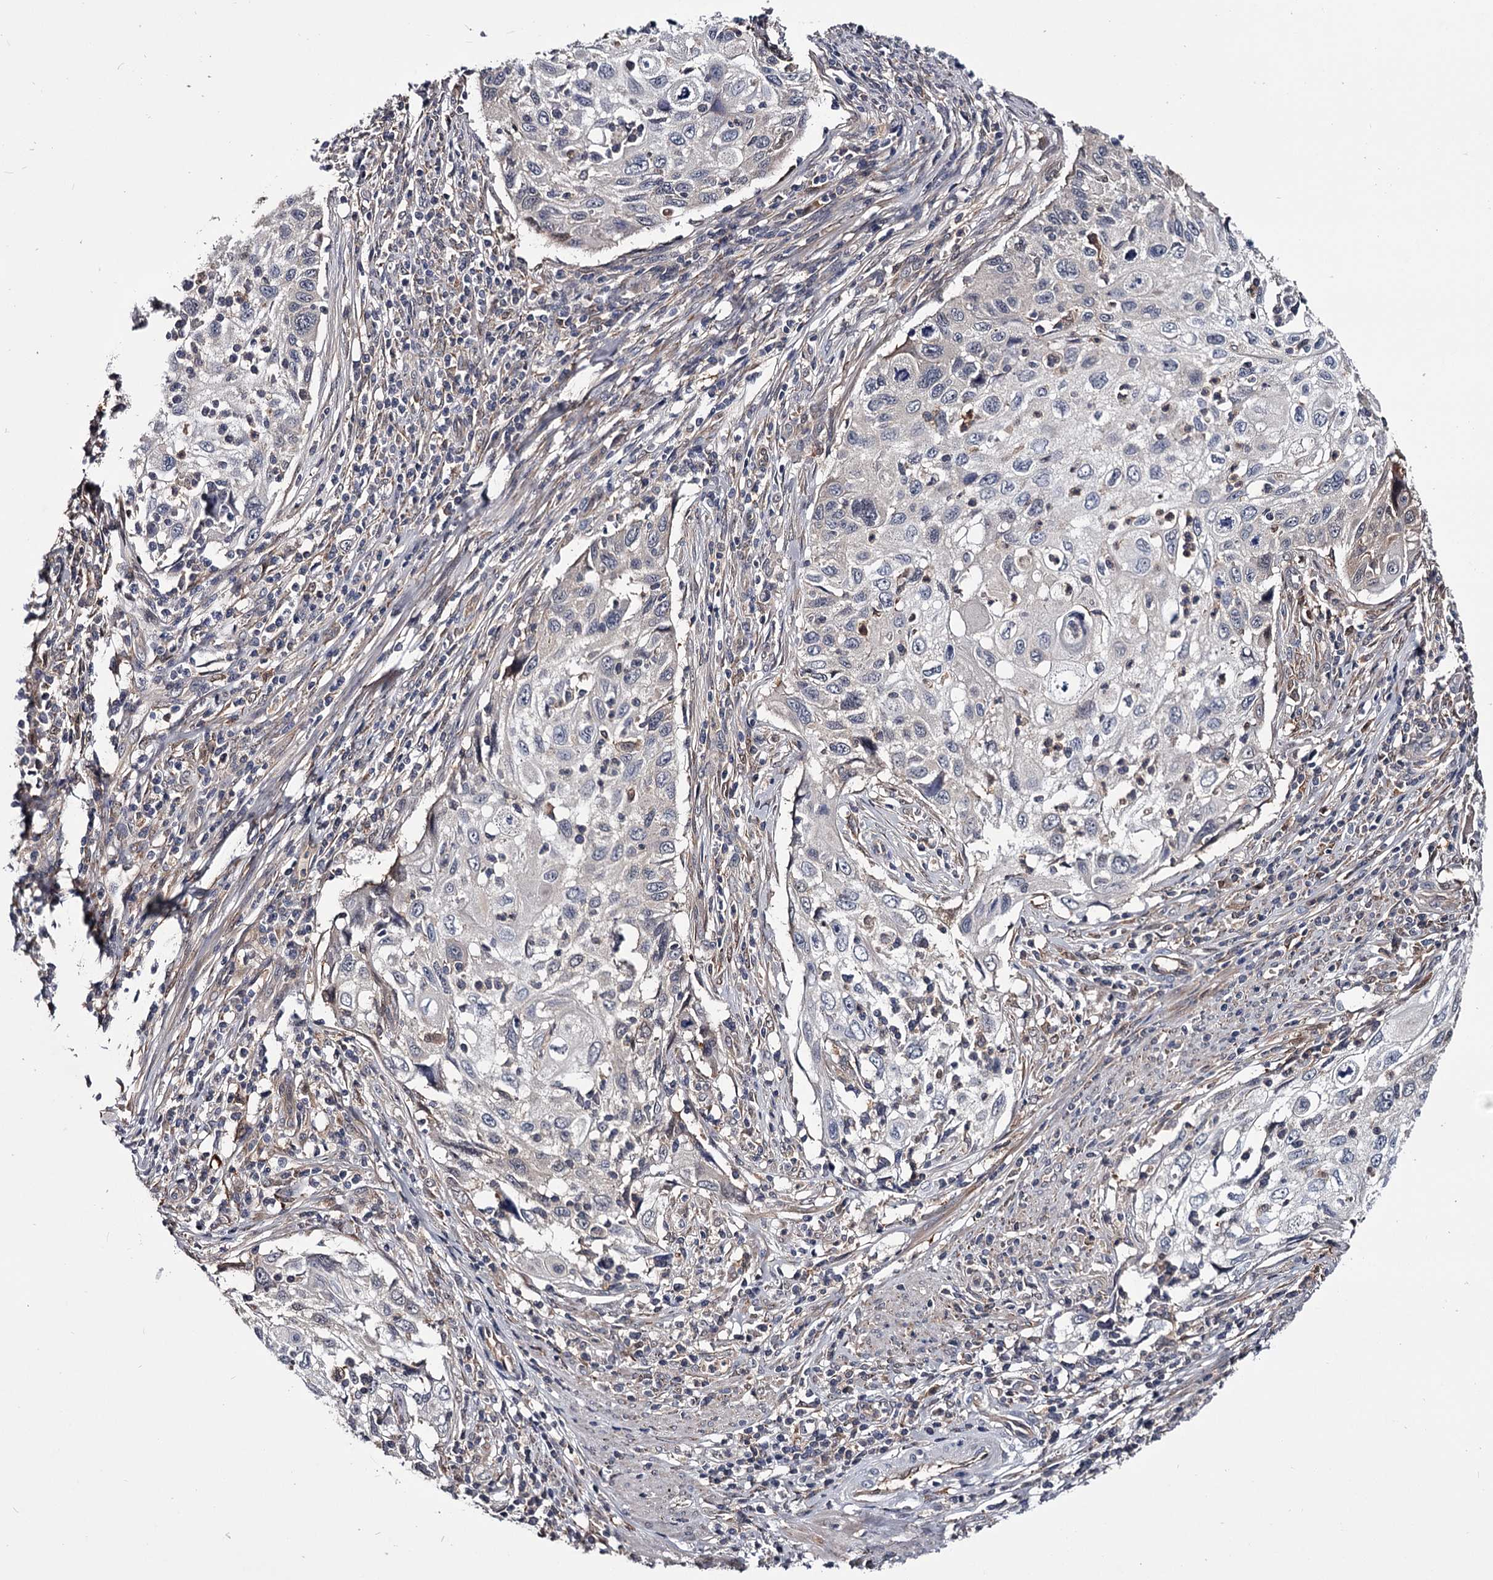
{"staining": {"intensity": "negative", "quantity": "none", "location": "none"}, "tissue": "cervical cancer", "cell_type": "Tumor cells", "image_type": "cancer", "snomed": [{"axis": "morphology", "description": "Squamous cell carcinoma, NOS"}, {"axis": "topography", "description": "Cervix"}], "caption": "Tumor cells show no significant protein expression in cervical cancer. The staining was performed using DAB to visualize the protein expression in brown, while the nuclei were stained in blue with hematoxylin (Magnification: 20x).", "gene": "GSTO1", "patient": {"sex": "female", "age": 70}}